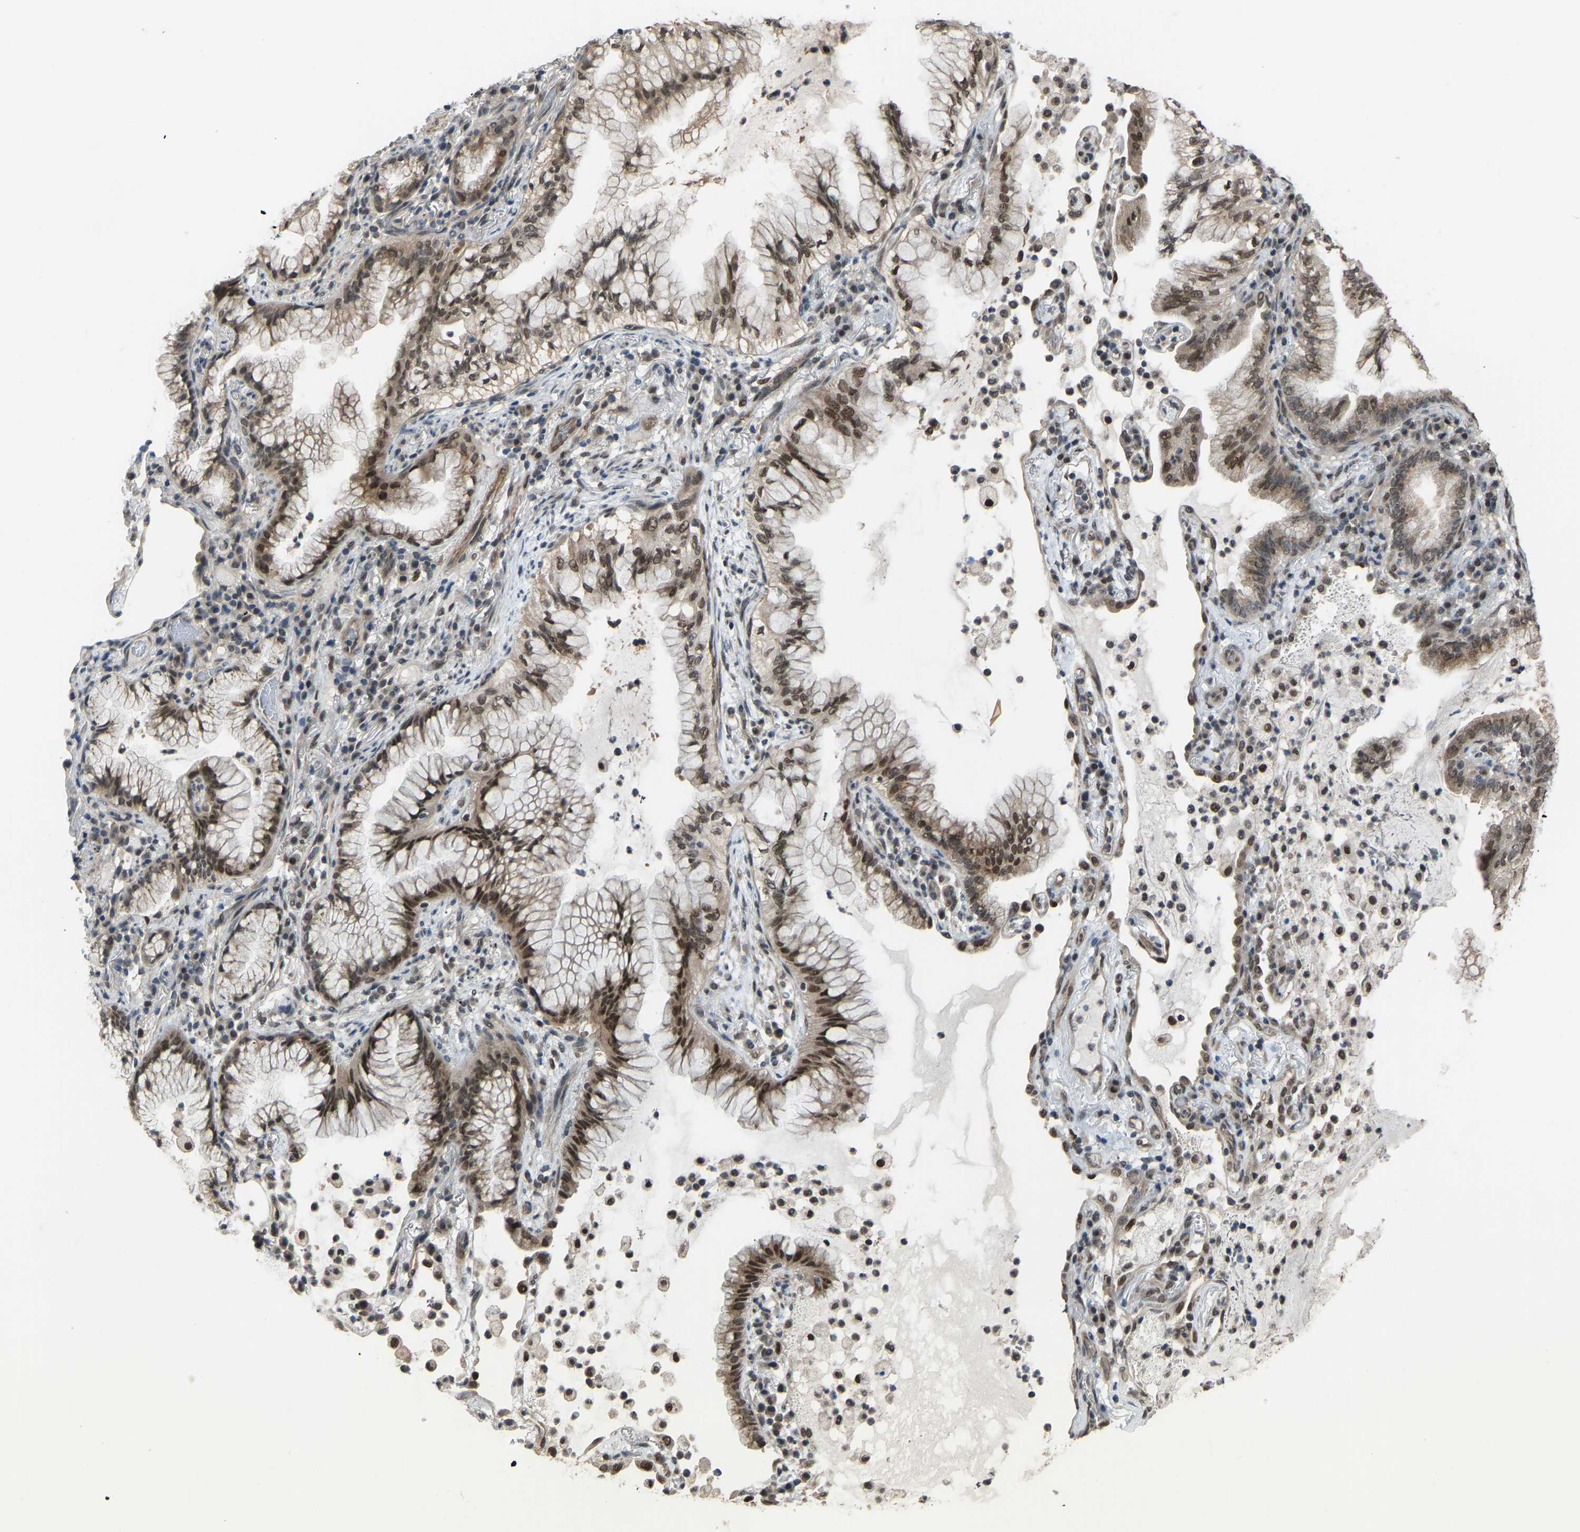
{"staining": {"intensity": "moderate", "quantity": ">75%", "location": "cytoplasmic/membranous,nuclear"}, "tissue": "lung cancer", "cell_type": "Tumor cells", "image_type": "cancer", "snomed": [{"axis": "morphology", "description": "Adenocarcinoma, NOS"}, {"axis": "topography", "description": "Lung"}], "caption": "Approximately >75% of tumor cells in lung cancer (adenocarcinoma) display moderate cytoplasmic/membranous and nuclear protein staining as visualized by brown immunohistochemical staining.", "gene": "KPNA6", "patient": {"sex": "female", "age": 70}}